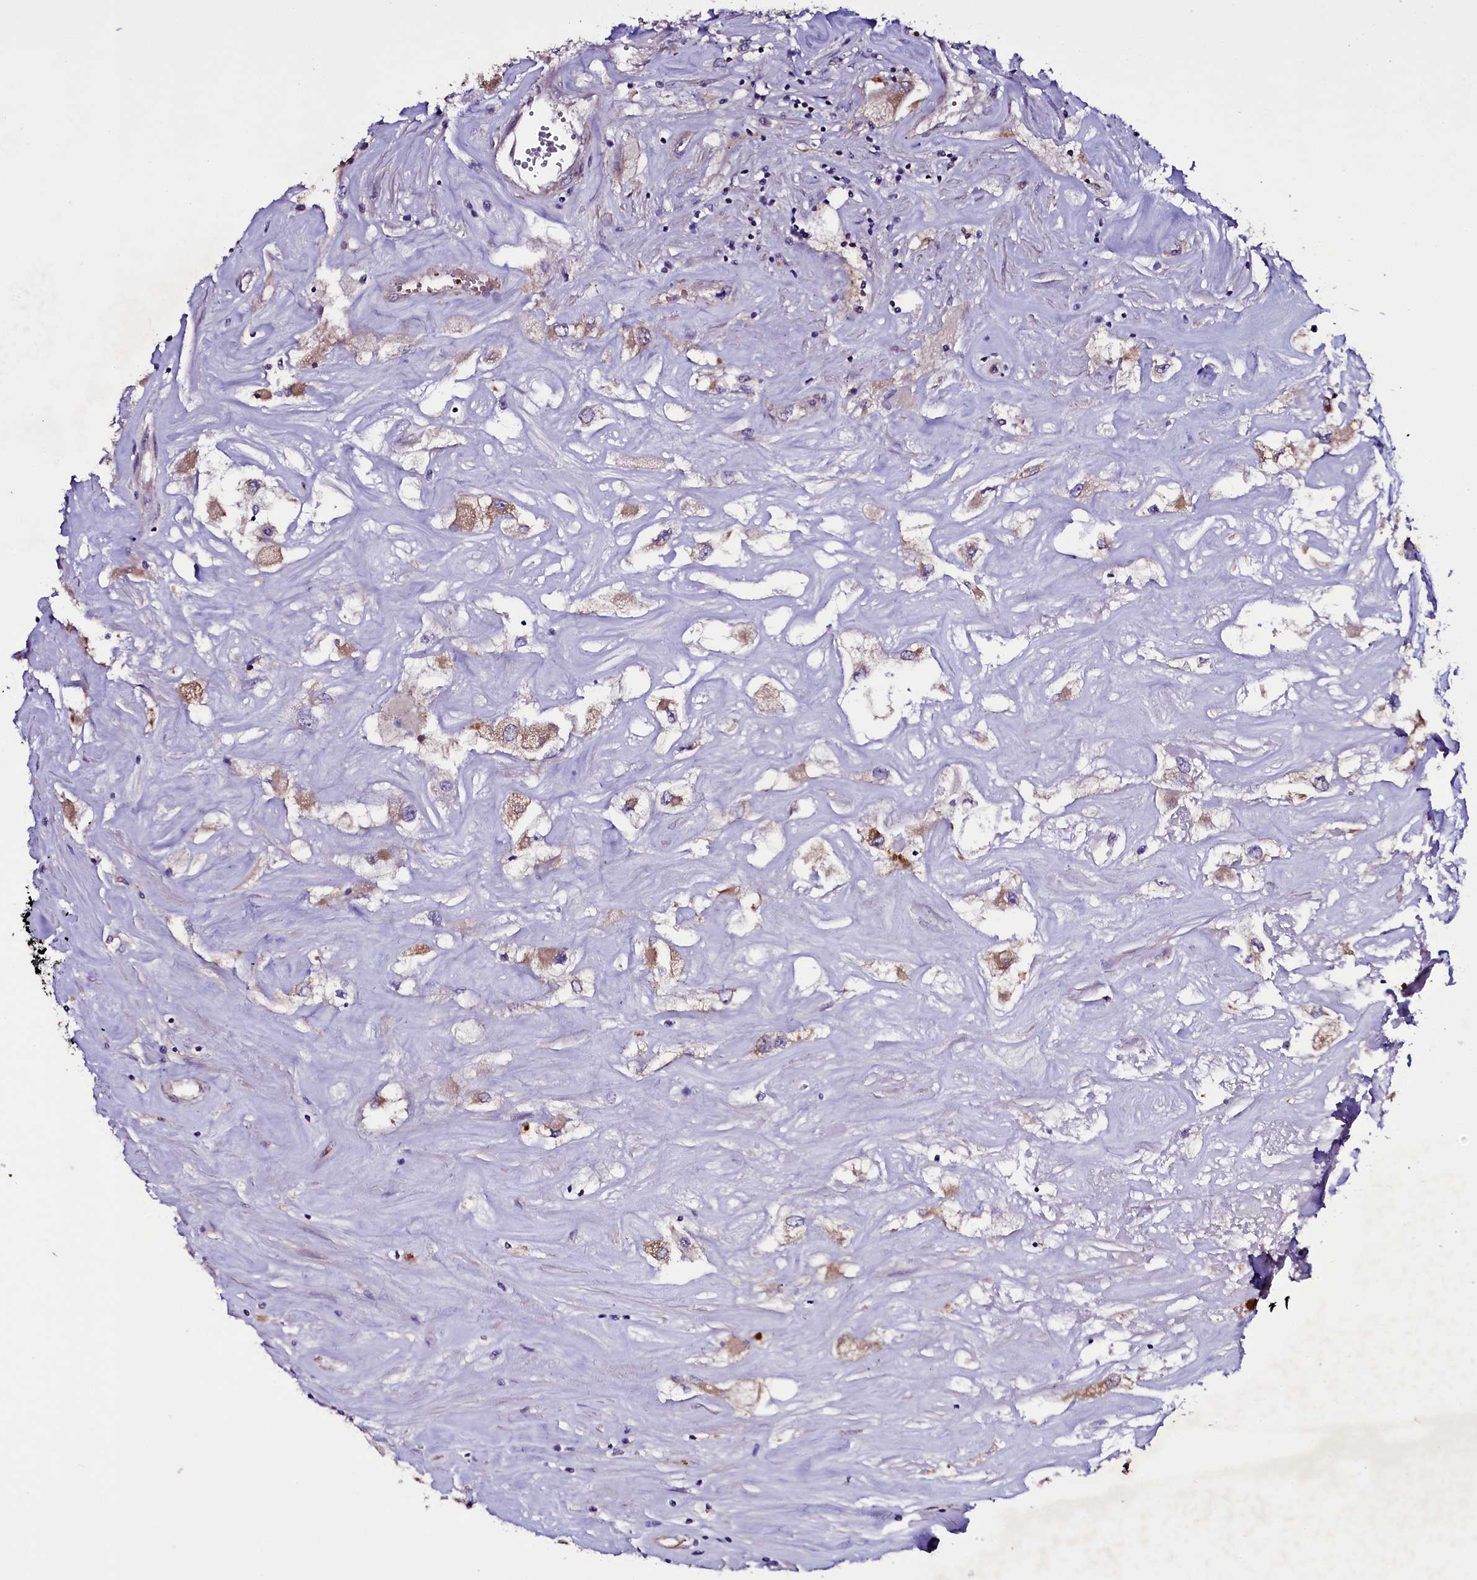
{"staining": {"intensity": "moderate", "quantity": "25%-75%", "location": "cytoplasmic/membranous"}, "tissue": "renal cancer", "cell_type": "Tumor cells", "image_type": "cancer", "snomed": [{"axis": "morphology", "description": "Adenocarcinoma, NOS"}, {"axis": "topography", "description": "Kidney"}], "caption": "Human adenocarcinoma (renal) stained with a brown dye shows moderate cytoplasmic/membranous positive staining in approximately 25%-75% of tumor cells.", "gene": "MEX3C", "patient": {"sex": "female", "age": 52}}